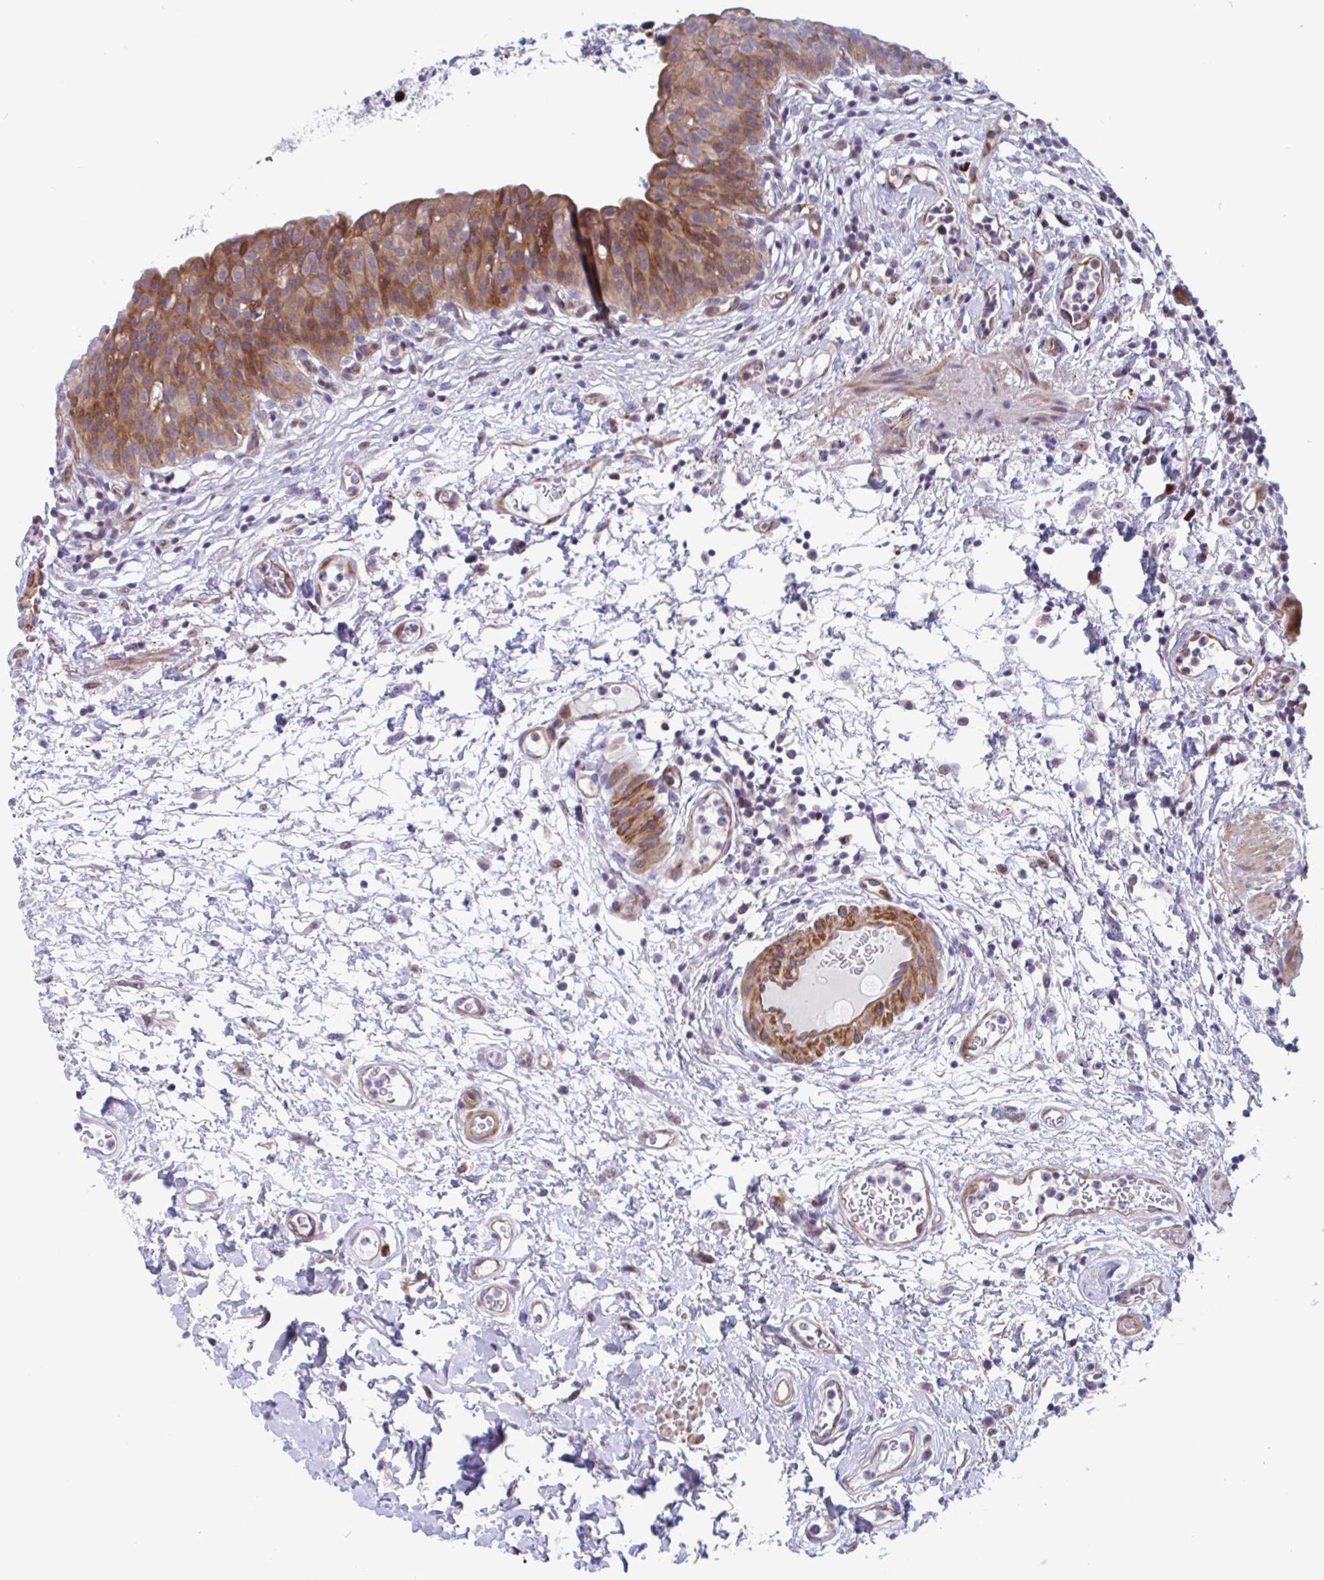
{"staining": {"intensity": "moderate", "quantity": ">75%", "location": "cytoplasmic/membranous"}, "tissue": "urinary bladder", "cell_type": "Urothelial cells", "image_type": "normal", "snomed": [{"axis": "morphology", "description": "Normal tissue, NOS"}, {"axis": "morphology", "description": "Inflammation, NOS"}, {"axis": "topography", "description": "Urinary bladder"}], "caption": "Protein staining by immunohistochemistry exhibits moderate cytoplasmic/membranous expression in about >75% of urothelial cells in benign urinary bladder.", "gene": "DUXA", "patient": {"sex": "male", "age": 57}}